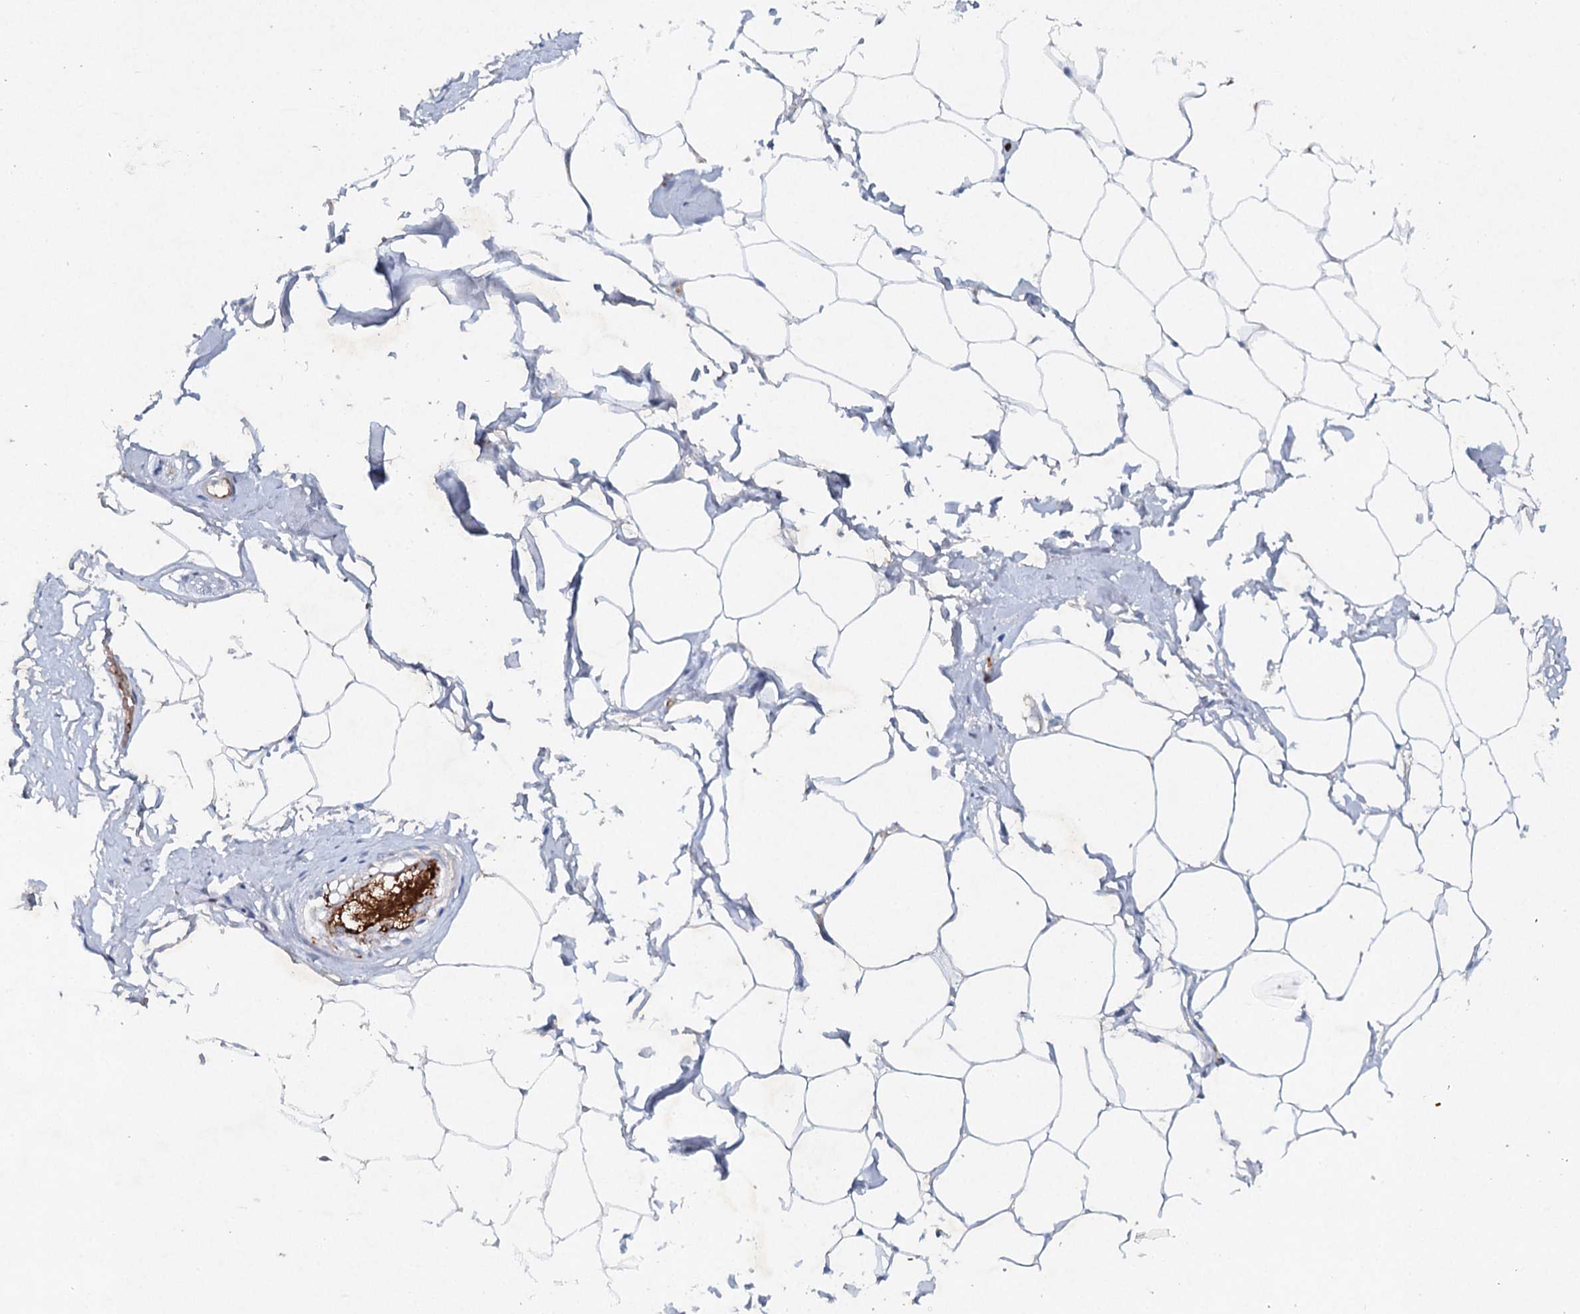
{"staining": {"intensity": "negative", "quantity": "none", "location": "none"}, "tissue": "adipose tissue", "cell_type": "Adipocytes", "image_type": "normal", "snomed": [{"axis": "morphology", "description": "Normal tissue, NOS"}, {"axis": "morphology", "description": "Adenocarcinoma, Low grade"}, {"axis": "topography", "description": "Prostate"}, {"axis": "topography", "description": "Peripheral nerve tissue"}], "caption": "Micrograph shows no protein positivity in adipocytes of unremarkable adipose tissue.", "gene": "RFX6", "patient": {"sex": "male", "age": 63}}